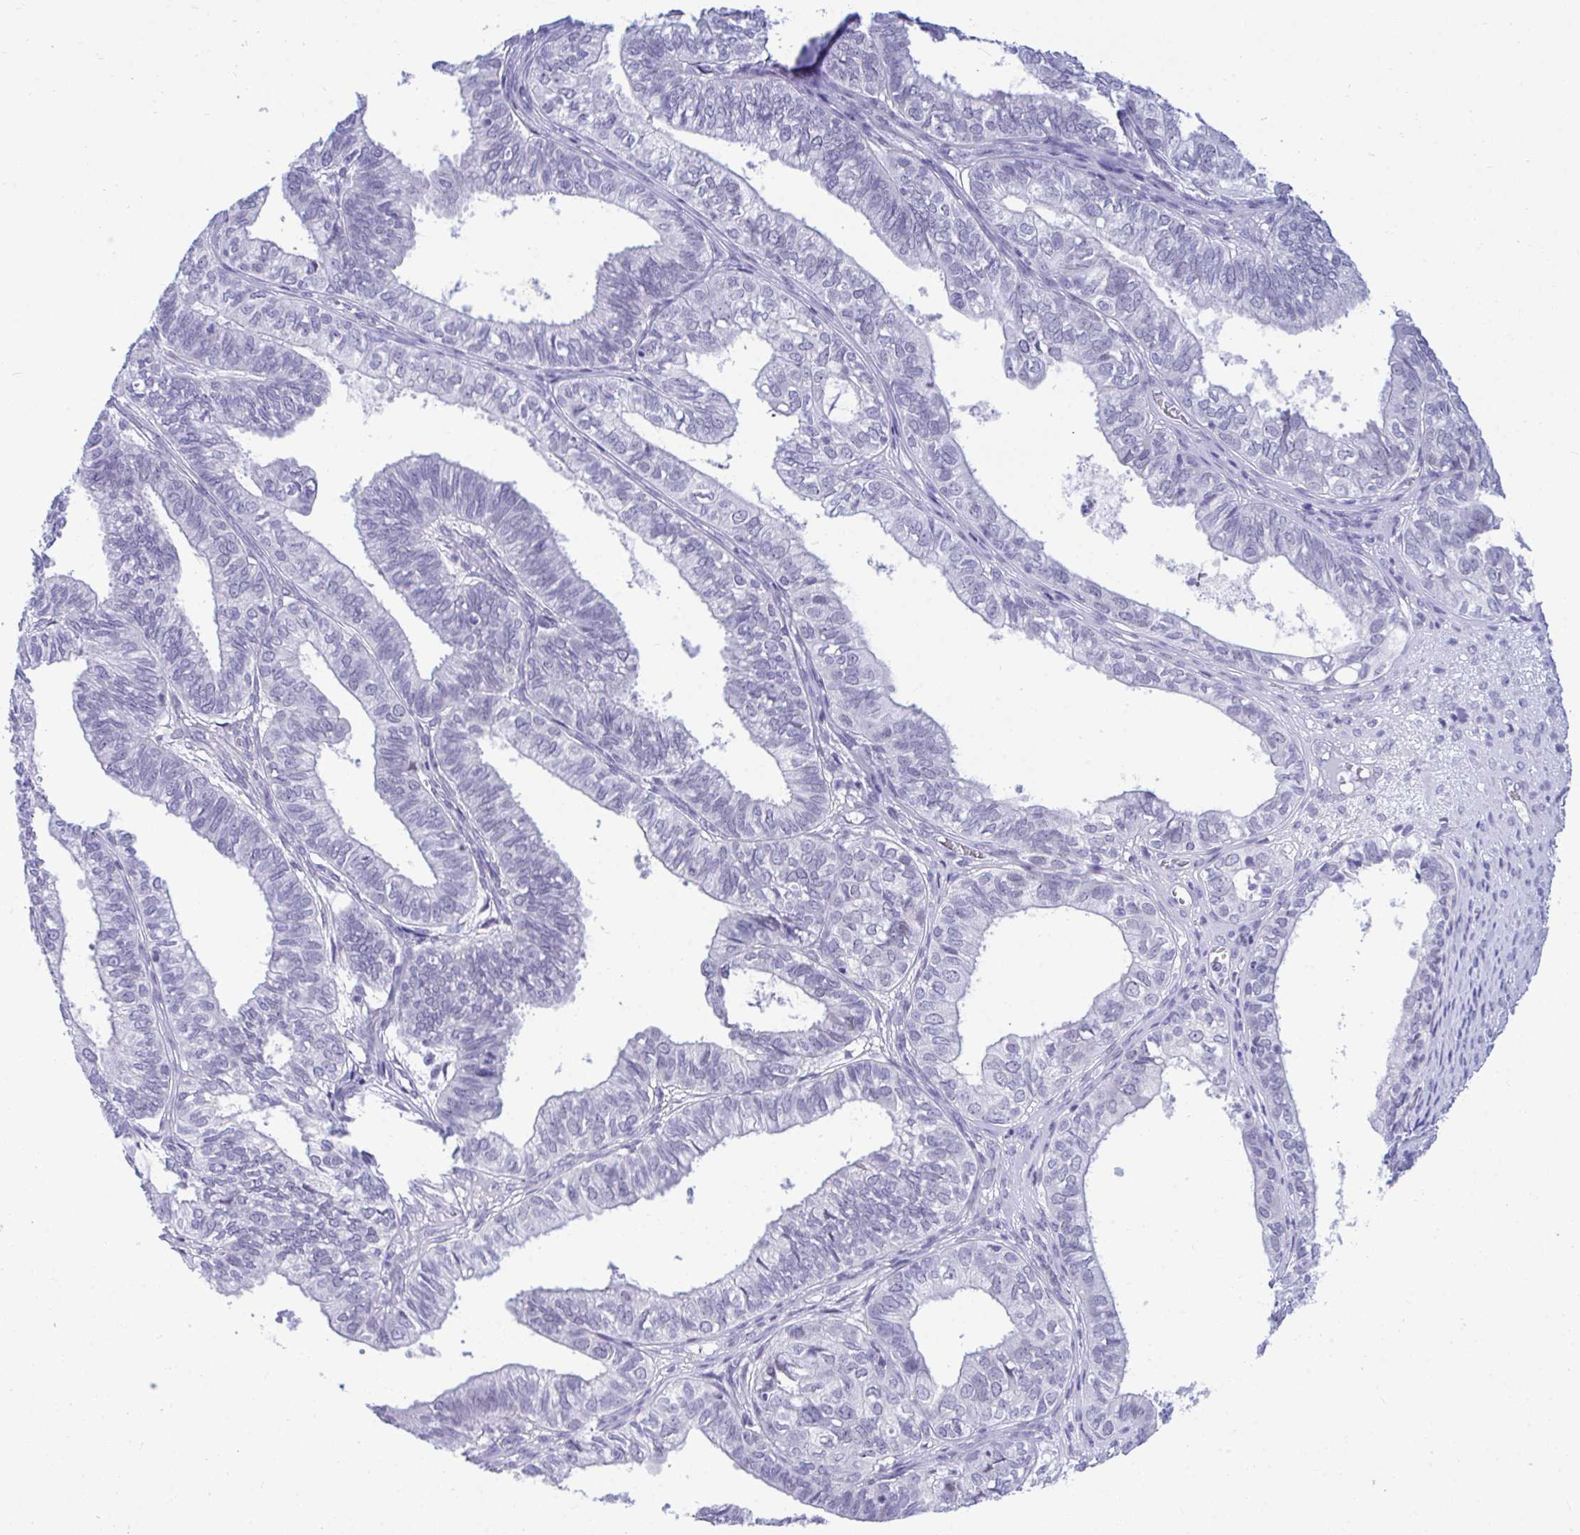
{"staining": {"intensity": "negative", "quantity": "none", "location": "none"}, "tissue": "ovarian cancer", "cell_type": "Tumor cells", "image_type": "cancer", "snomed": [{"axis": "morphology", "description": "Carcinoma, endometroid"}, {"axis": "topography", "description": "Ovary"}], "caption": "The IHC histopathology image has no significant positivity in tumor cells of ovarian cancer (endometroid carcinoma) tissue.", "gene": "SLC25A51", "patient": {"sex": "female", "age": 64}}